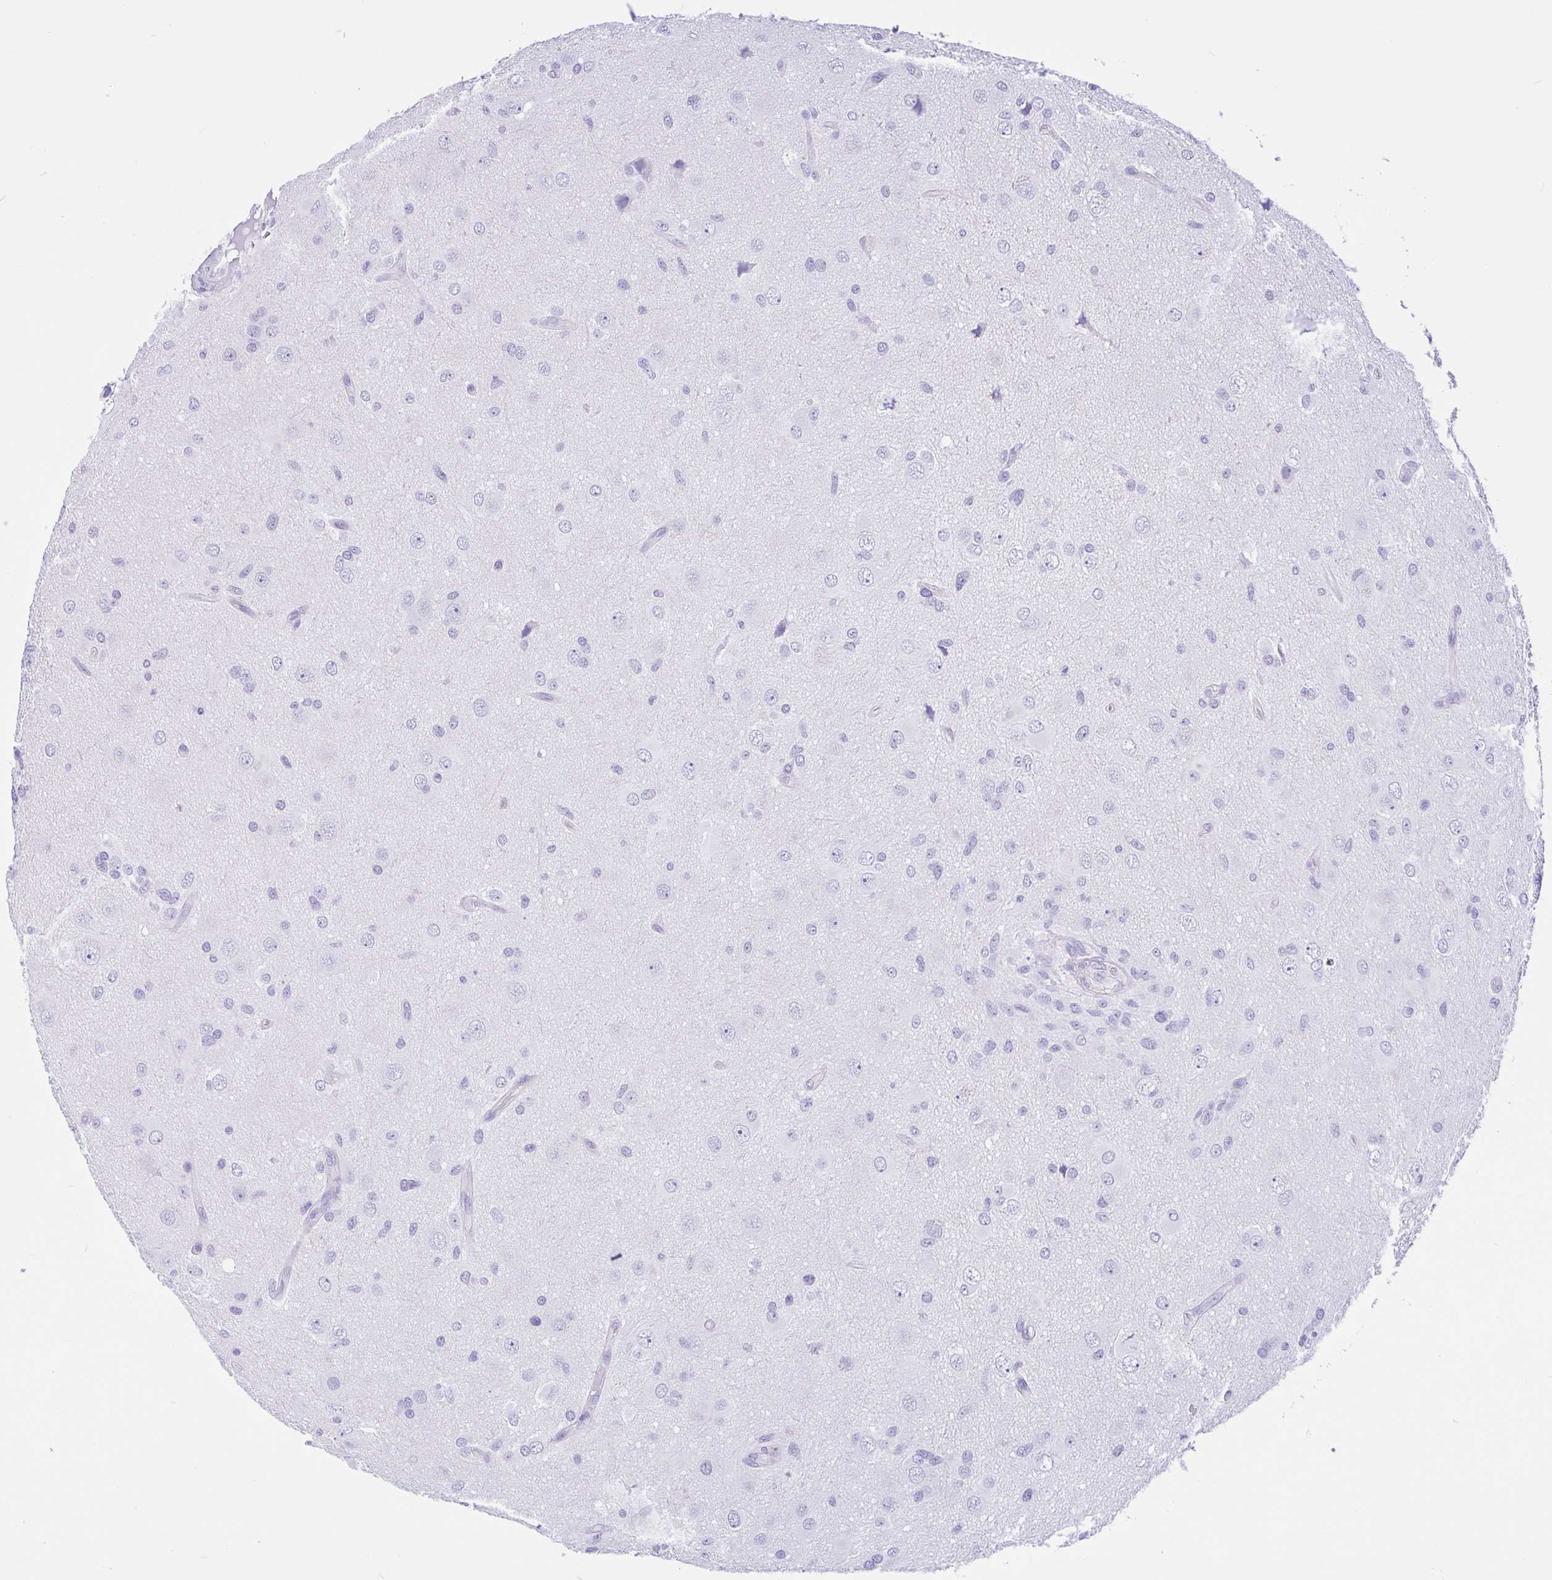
{"staining": {"intensity": "negative", "quantity": "none", "location": "none"}, "tissue": "glioma", "cell_type": "Tumor cells", "image_type": "cancer", "snomed": [{"axis": "morphology", "description": "Glioma, malignant, High grade"}, {"axis": "topography", "description": "Brain"}], "caption": "Image shows no significant protein staining in tumor cells of high-grade glioma (malignant).", "gene": "IAPP", "patient": {"sex": "male", "age": 53}}